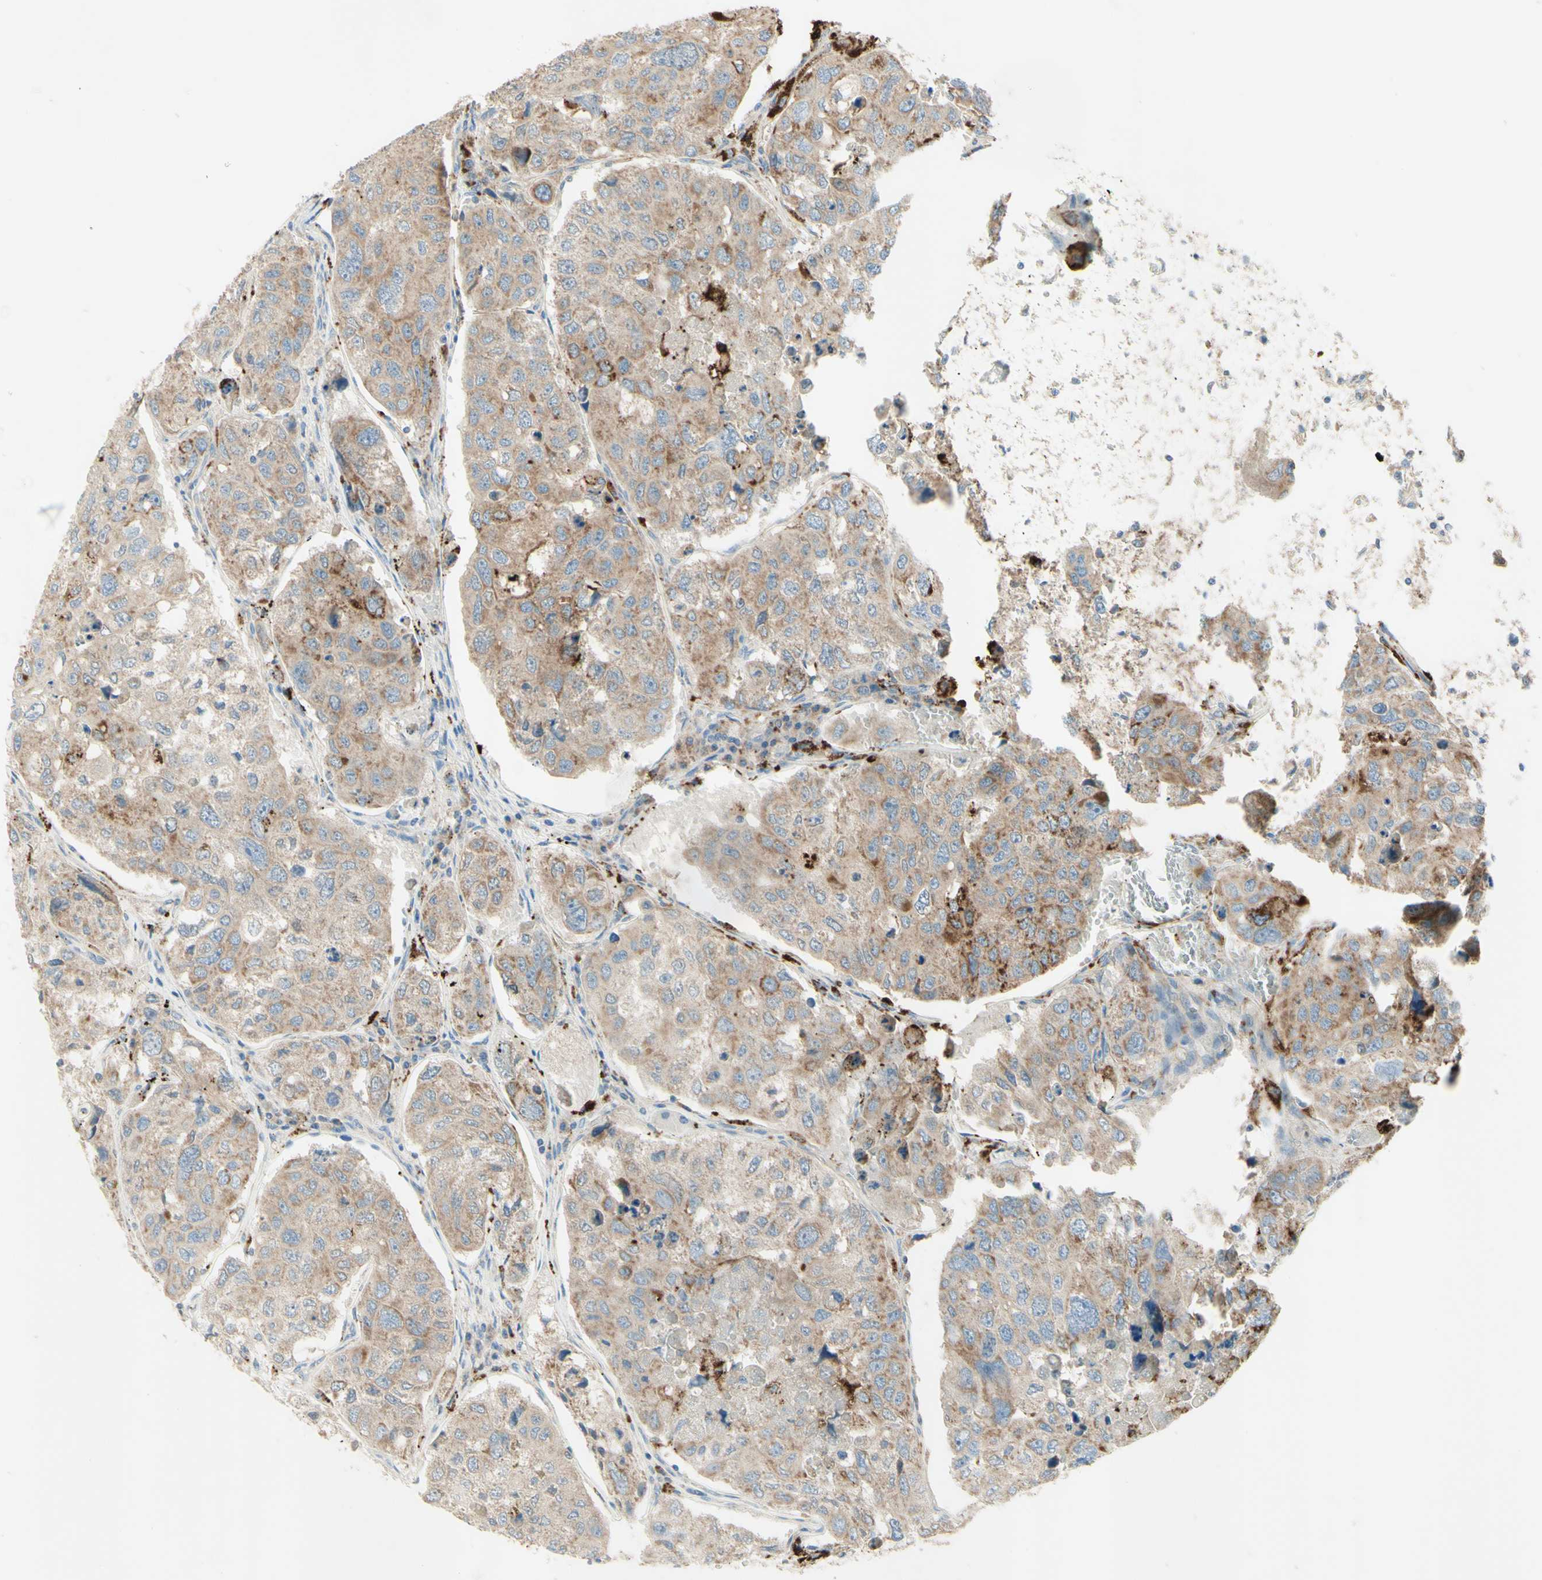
{"staining": {"intensity": "moderate", "quantity": ">75%", "location": "cytoplasmic/membranous"}, "tissue": "urothelial cancer", "cell_type": "Tumor cells", "image_type": "cancer", "snomed": [{"axis": "morphology", "description": "Urothelial carcinoma, High grade"}, {"axis": "topography", "description": "Lymph node"}, {"axis": "topography", "description": "Urinary bladder"}], "caption": "An IHC photomicrograph of tumor tissue is shown. Protein staining in brown shows moderate cytoplasmic/membranous positivity in urothelial cancer within tumor cells. (DAB = brown stain, brightfield microscopy at high magnification).", "gene": "ARMC10", "patient": {"sex": "male", "age": 51}}